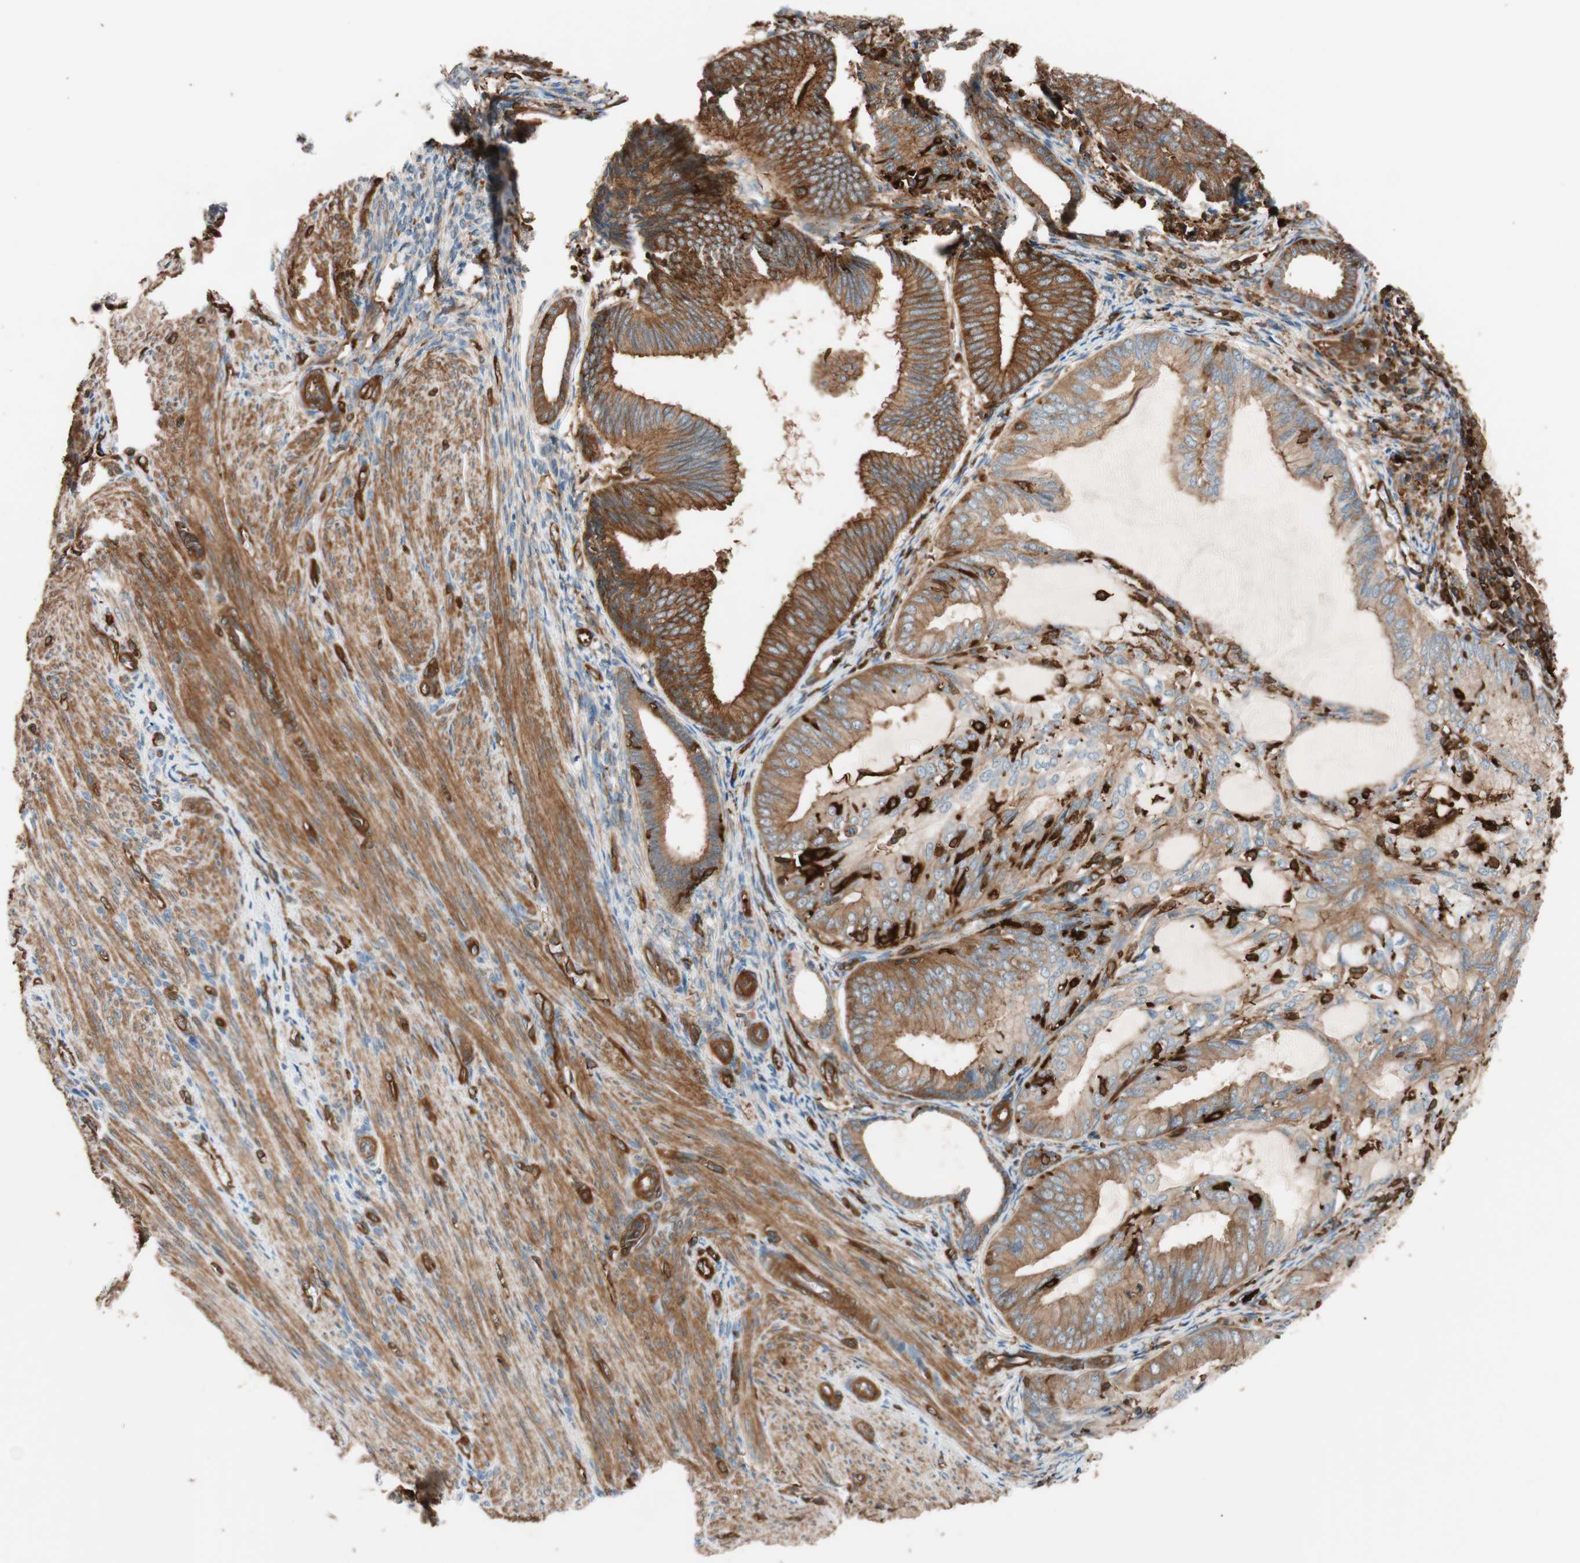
{"staining": {"intensity": "strong", "quantity": ">75%", "location": "cytoplasmic/membranous"}, "tissue": "endometrial cancer", "cell_type": "Tumor cells", "image_type": "cancer", "snomed": [{"axis": "morphology", "description": "Adenocarcinoma, NOS"}, {"axis": "topography", "description": "Endometrium"}], "caption": "Immunohistochemistry (DAB) staining of adenocarcinoma (endometrial) reveals strong cytoplasmic/membranous protein positivity in about >75% of tumor cells.", "gene": "VASP", "patient": {"sex": "female", "age": 81}}